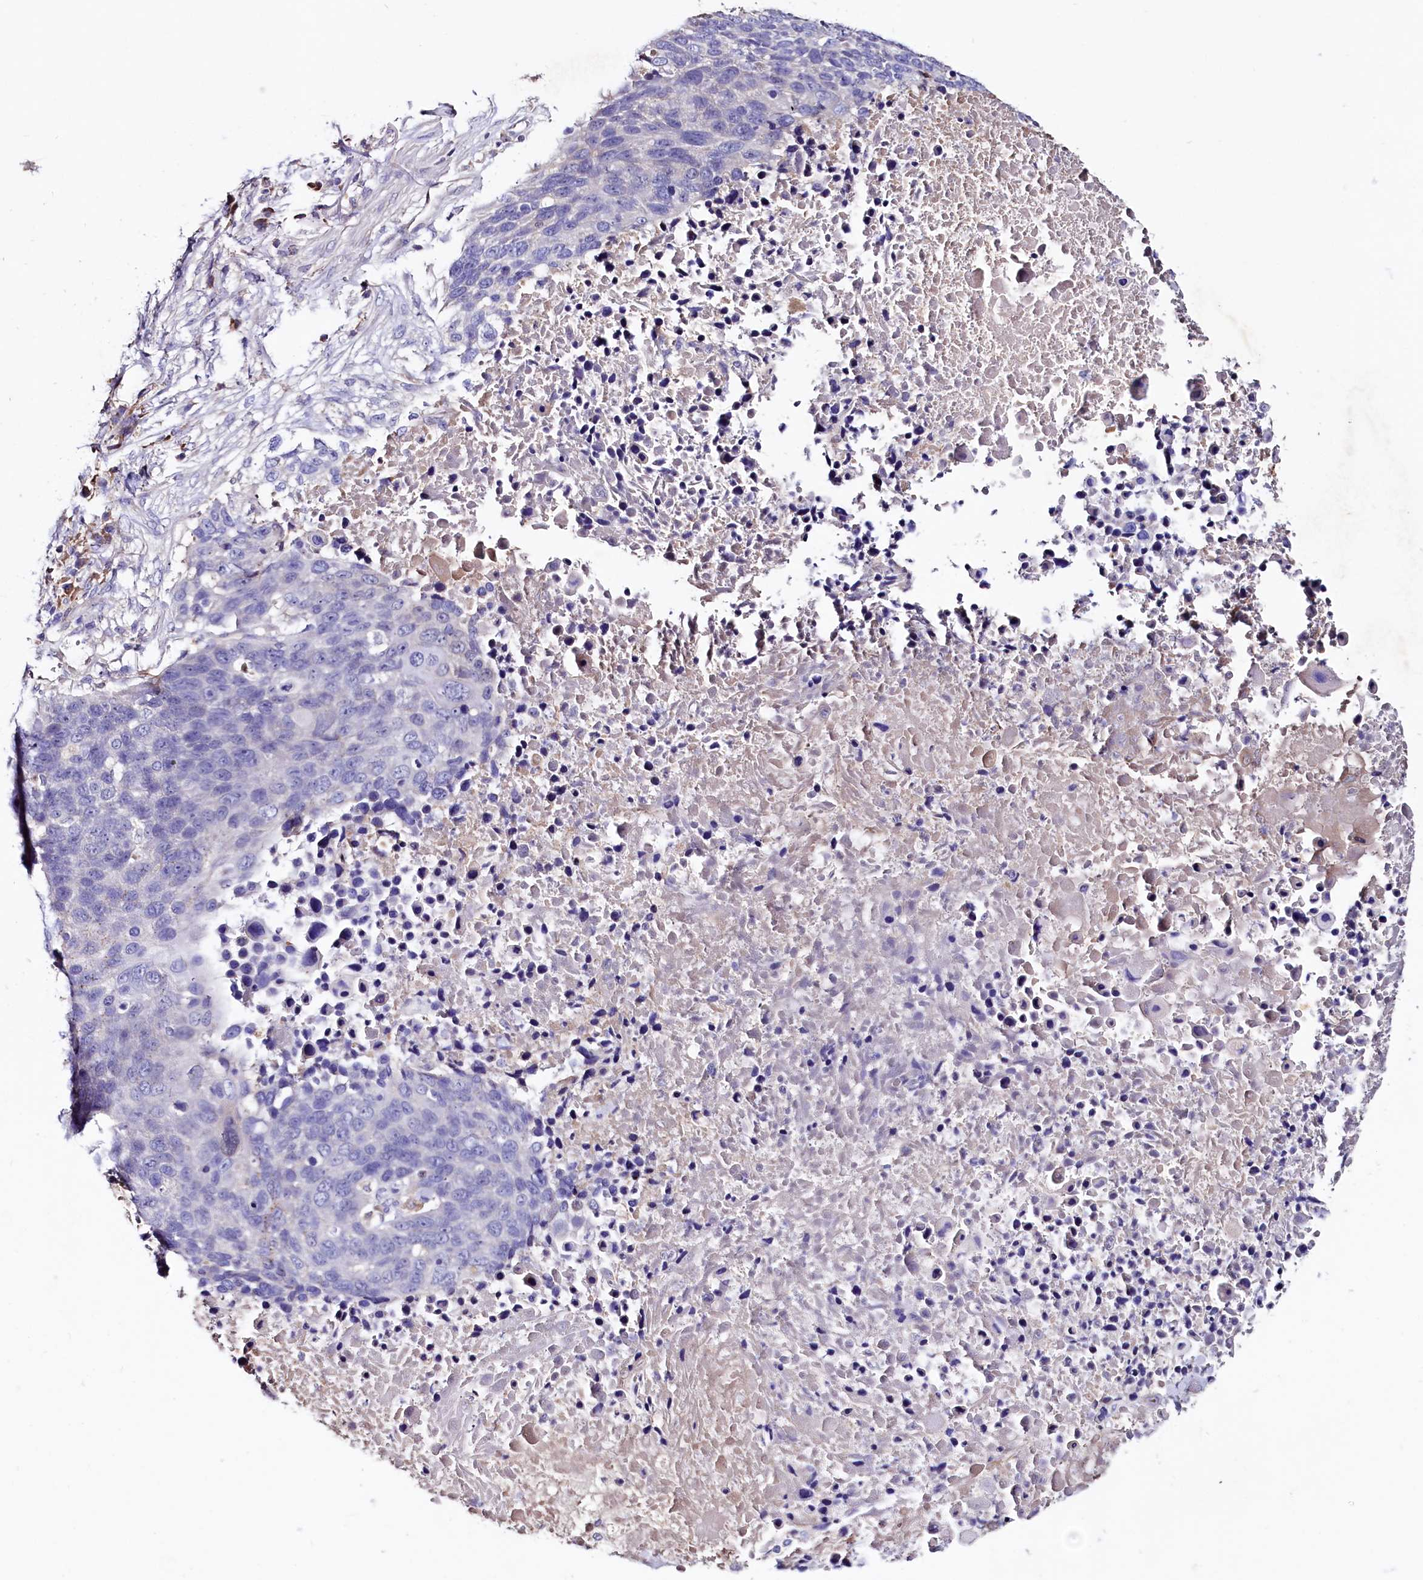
{"staining": {"intensity": "negative", "quantity": "none", "location": "none"}, "tissue": "lung cancer", "cell_type": "Tumor cells", "image_type": "cancer", "snomed": [{"axis": "morphology", "description": "Normal tissue, NOS"}, {"axis": "morphology", "description": "Squamous cell carcinoma, NOS"}, {"axis": "topography", "description": "Lymph node"}, {"axis": "topography", "description": "Lung"}], "caption": "This is an immunohistochemistry photomicrograph of lung cancer. There is no positivity in tumor cells.", "gene": "IL17RD", "patient": {"sex": "male", "age": 66}}